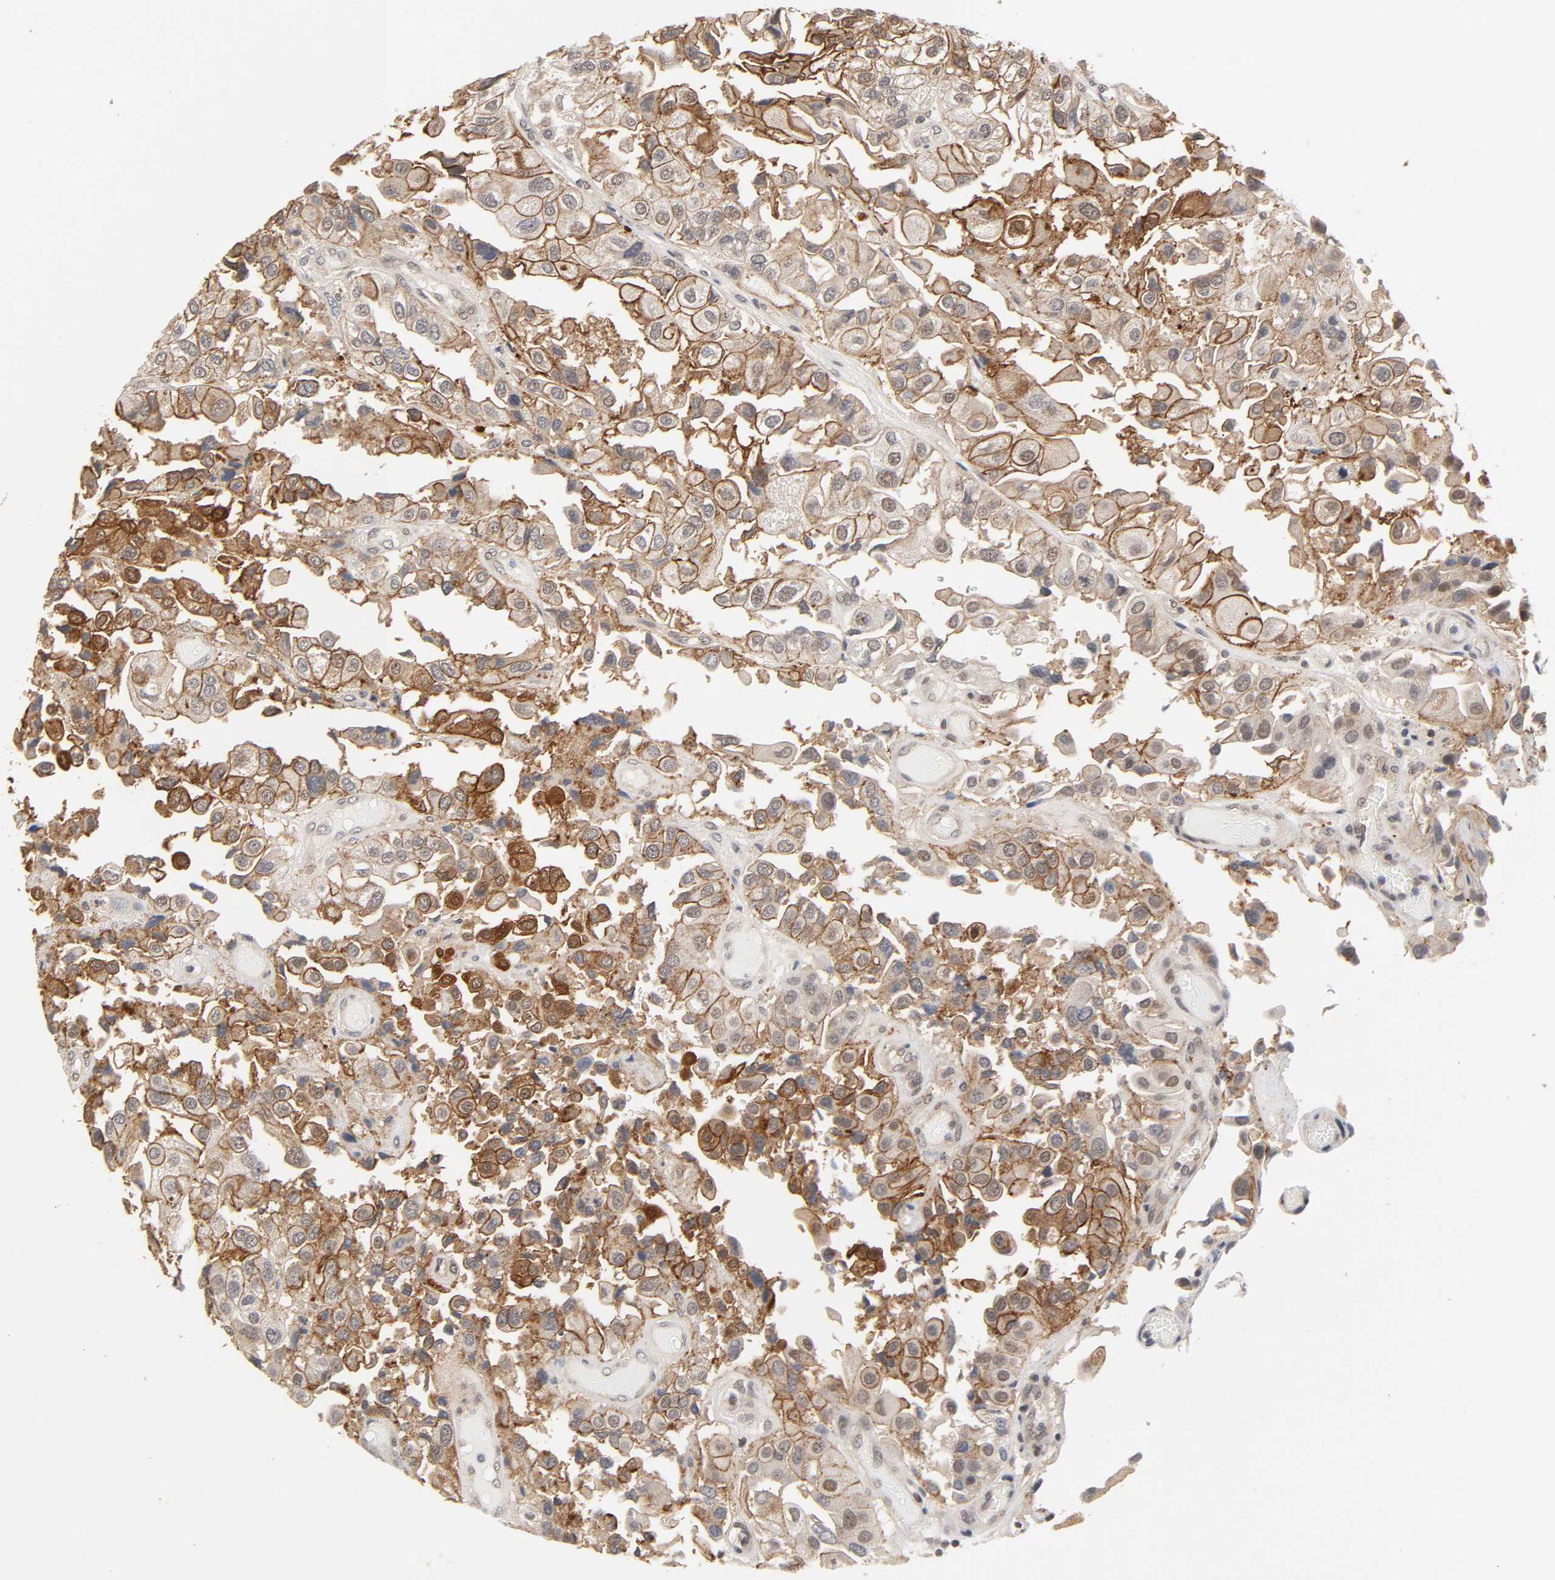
{"staining": {"intensity": "strong", "quantity": ">75%", "location": "cytoplasmic/membranous,nuclear"}, "tissue": "urothelial cancer", "cell_type": "Tumor cells", "image_type": "cancer", "snomed": [{"axis": "morphology", "description": "Urothelial carcinoma, High grade"}, {"axis": "topography", "description": "Urinary bladder"}], "caption": "DAB (3,3'-diaminobenzidine) immunohistochemical staining of human urothelial cancer reveals strong cytoplasmic/membranous and nuclear protein positivity in about >75% of tumor cells.", "gene": "HTR1E", "patient": {"sex": "female", "age": 64}}